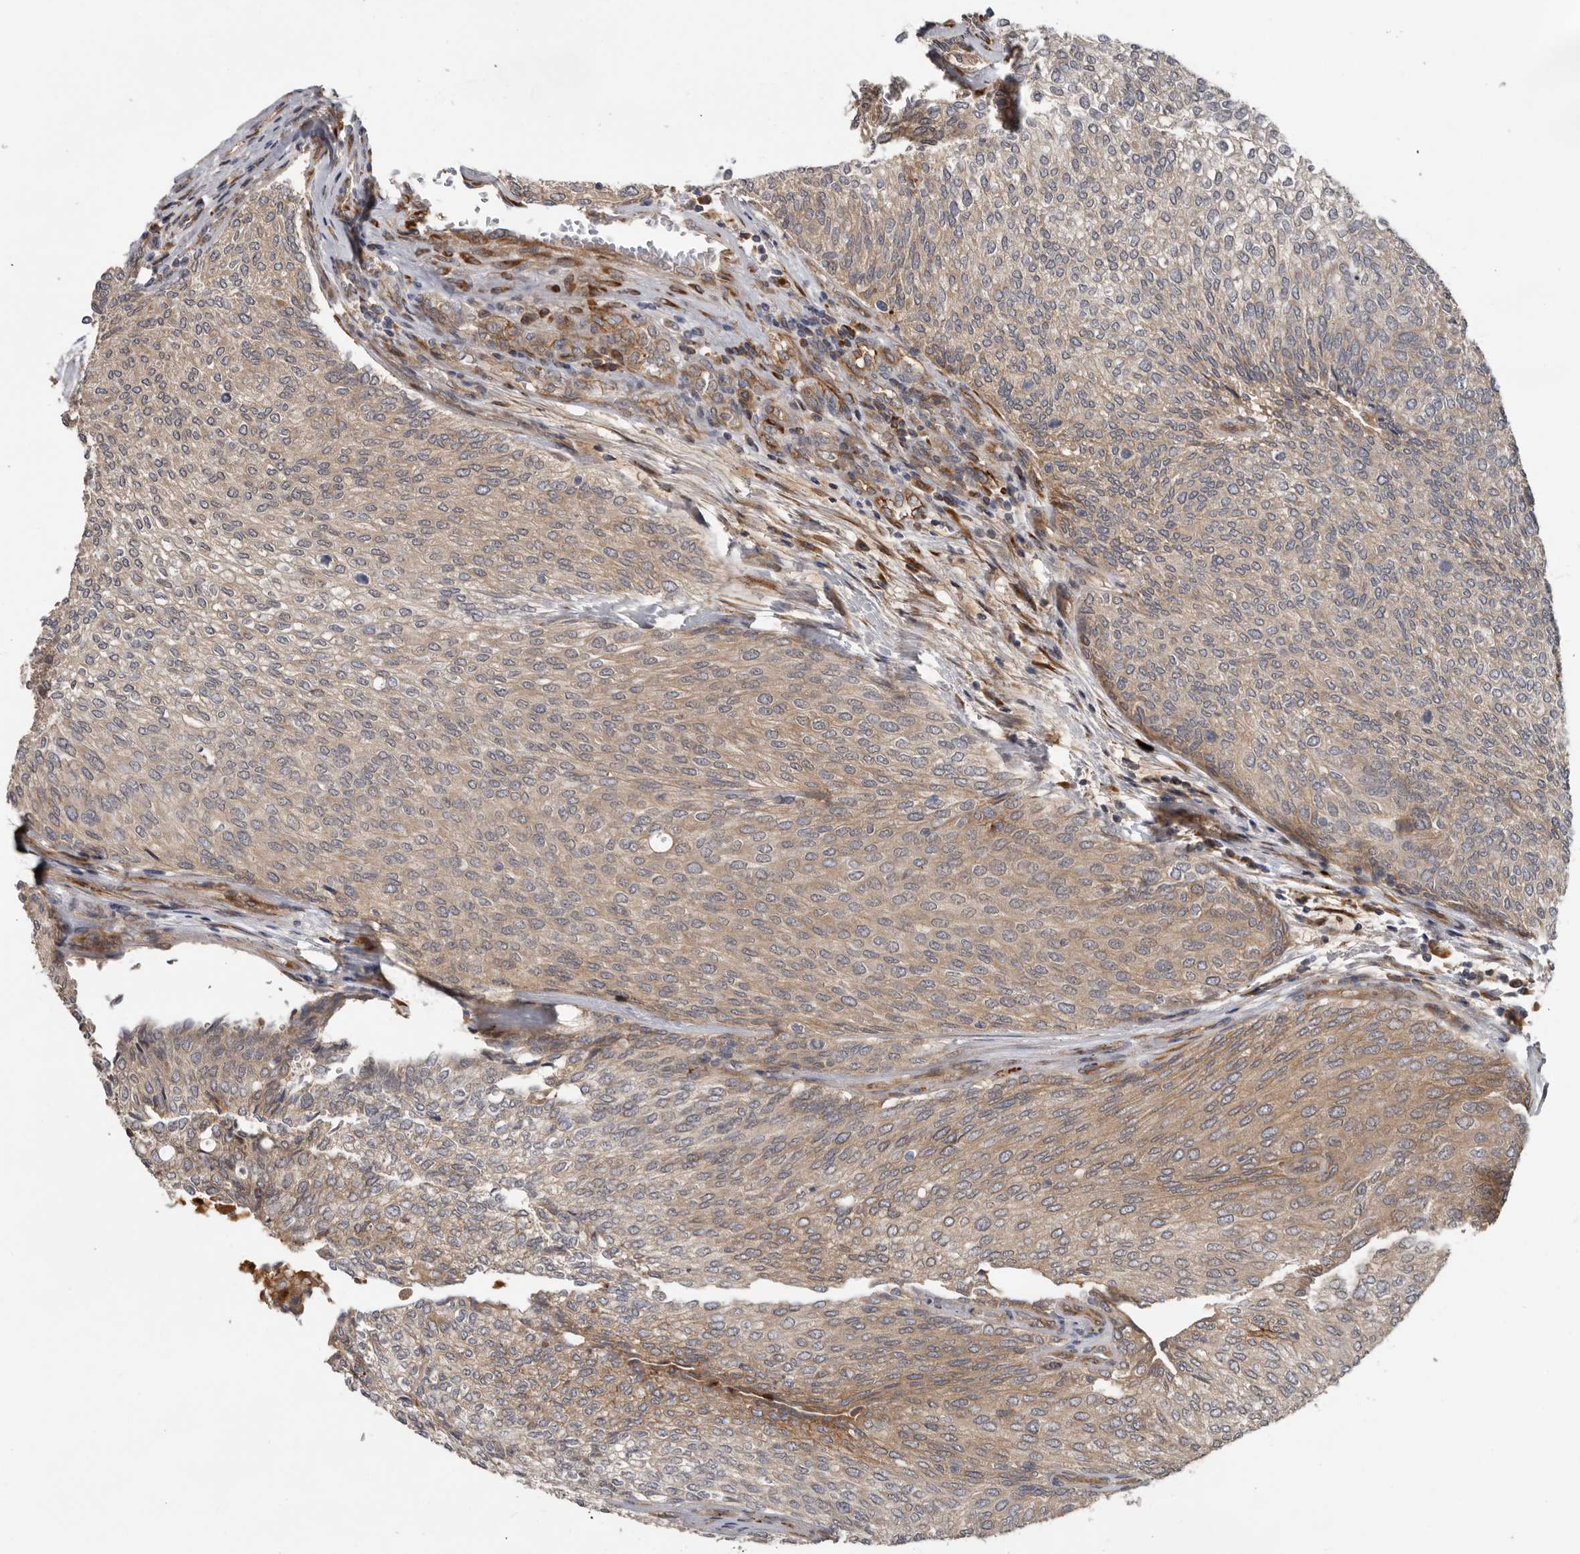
{"staining": {"intensity": "weak", "quantity": ">75%", "location": "cytoplasmic/membranous"}, "tissue": "urothelial cancer", "cell_type": "Tumor cells", "image_type": "cancer", "snomed": [{"axis": "morphology", "description": "Urothelial carcinoma, Low grade"}, {"axis": "topography", "description": "Urinary bladder"}], "caption": "Immunohistochemical staining of urothelial carcinoma (low-grade) exhibits low levels of weak cytoplasmic/membranous protein positivity in about >75% of tumor cells.", "gene": "MTF1", "patient": {"sex": "female", "age": 79}}